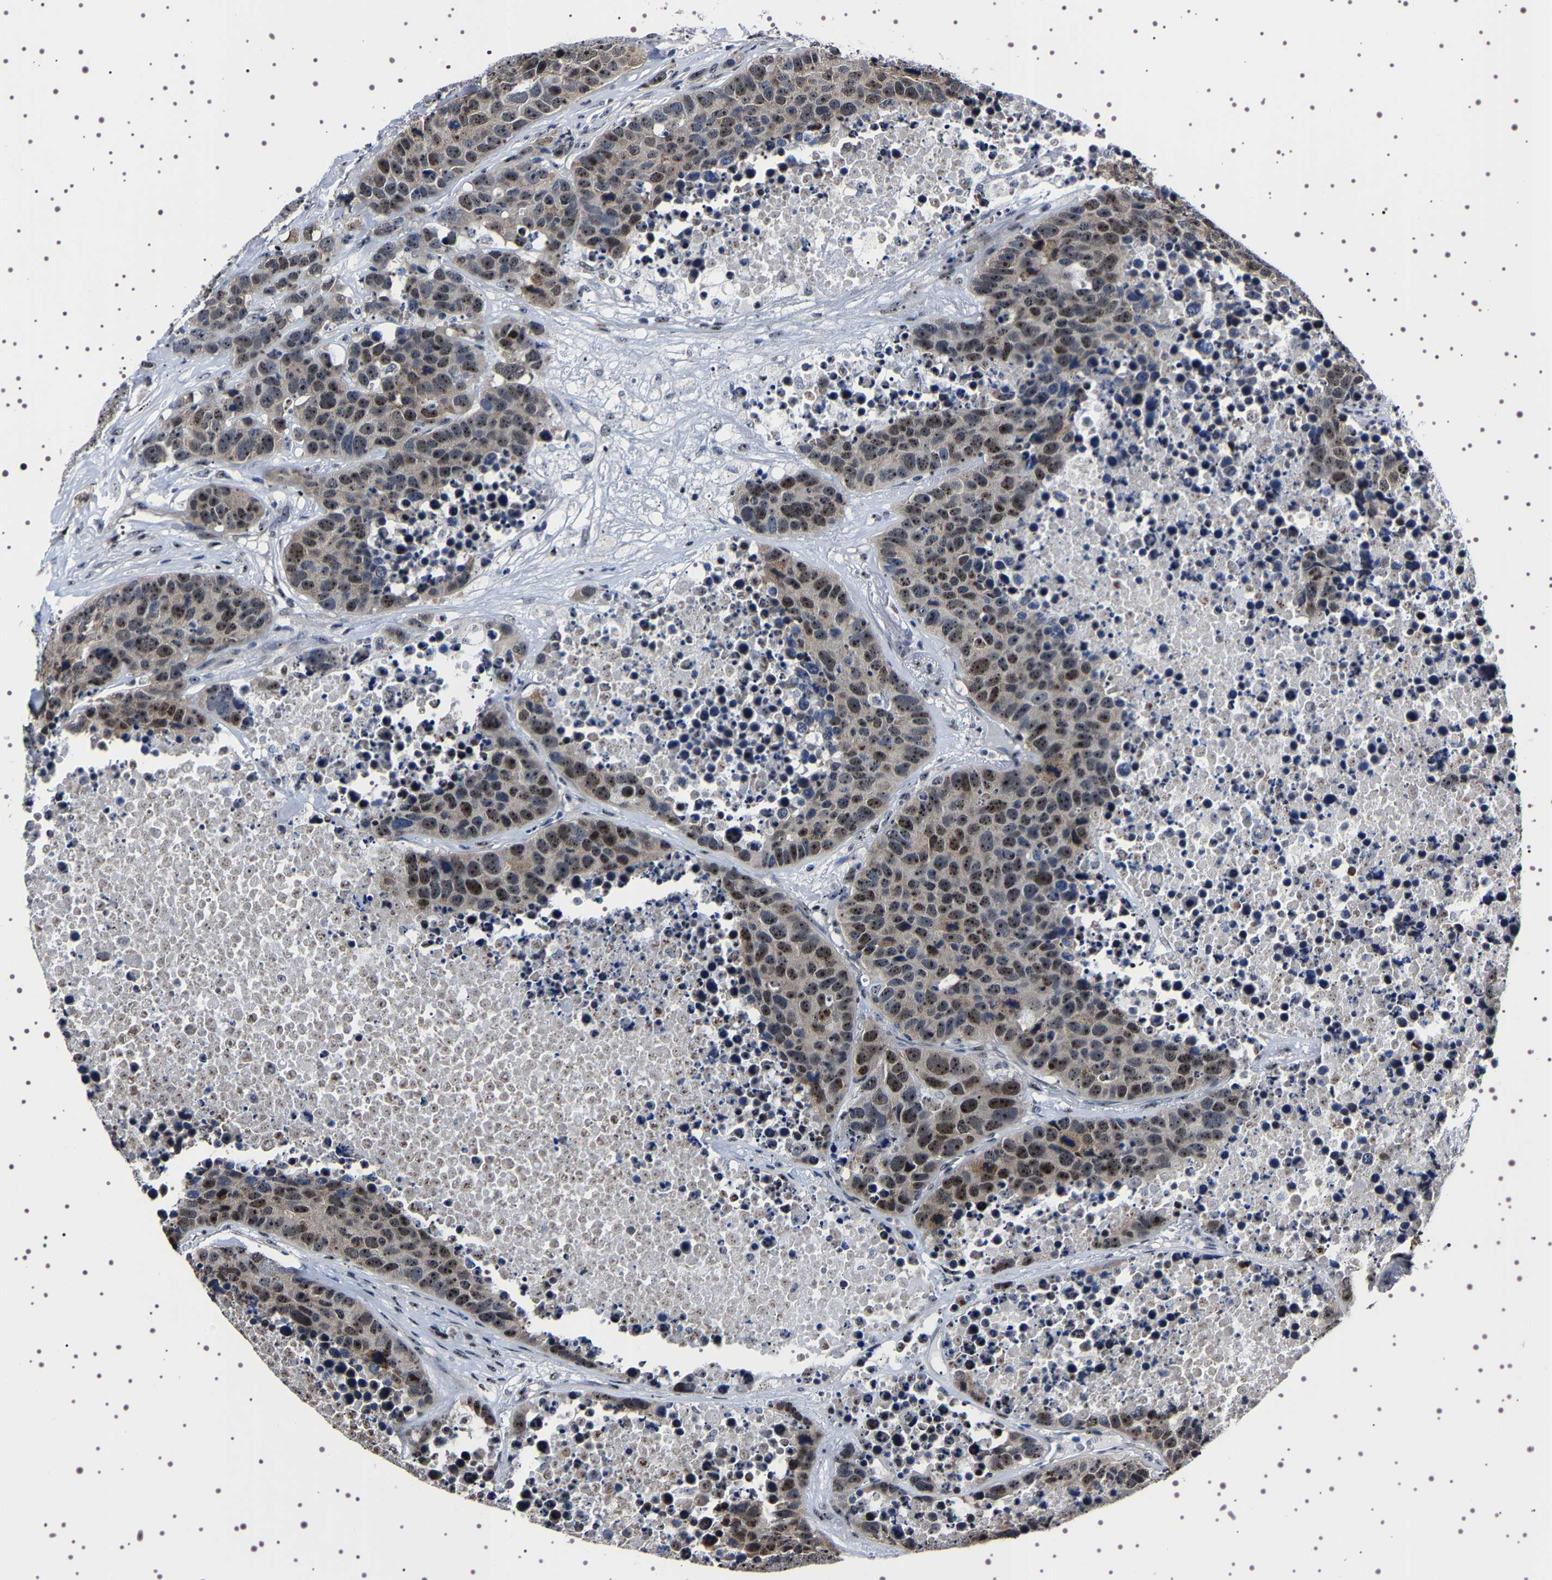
{"staining": {"intensity": "moderate", "quantity": ">75%", "location": "nuclear"}, "tissue": "carcinoid", "cell_type": "Tumor cells", "image_type": "cancer", "snomed": [{"axis": "morphology", "description": "Carcinoid, malignant, NOS"}, {"axis": "topography", "description": "Lung"}], "caption": "Immunohistochemical staining of malignant carcinoid displays moderate nuclear protein expression in approximately >75% of tumor cells.", "gene": "GNL3", "patient": {"sex": "male", "age": 60}}